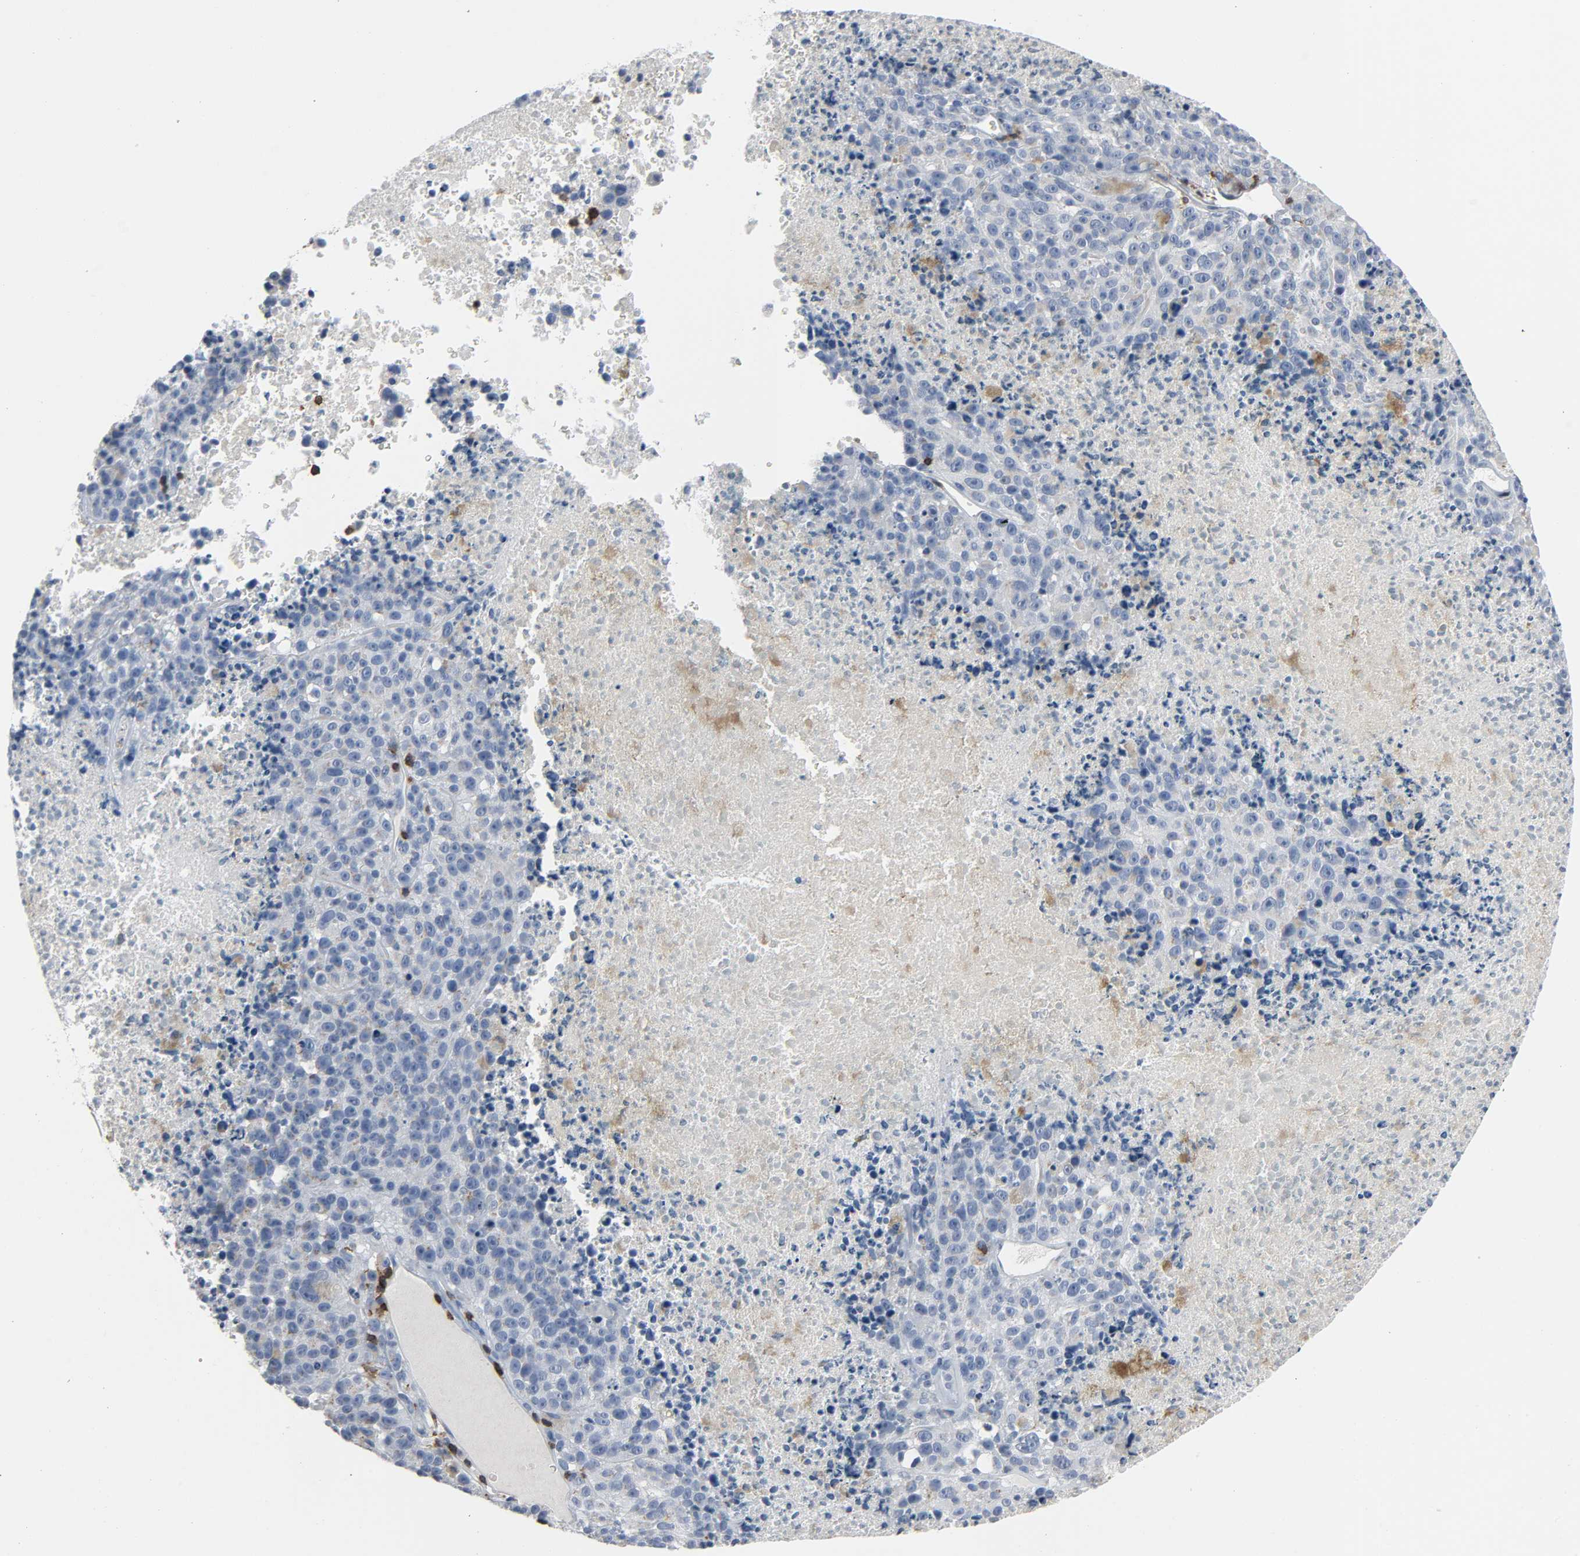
{"staining": {"intensity": "negative", "quantity": "none", "location": "none"}, "tissue": "melanoma", "cell_type": "Tumor cells", "image_type": "cancer", "snomed": [{"axis": "morphology", "description": "Malignant melanoma, Metastatic site"}, {"axis": "topography", "description": "Cerebral cortex"}], "caption": "The image displays no significant staining in tumor cells of malignant melanoma (metastatic site).", "gene": "LCK", "patient": {"sex": "female", "age": 52}}